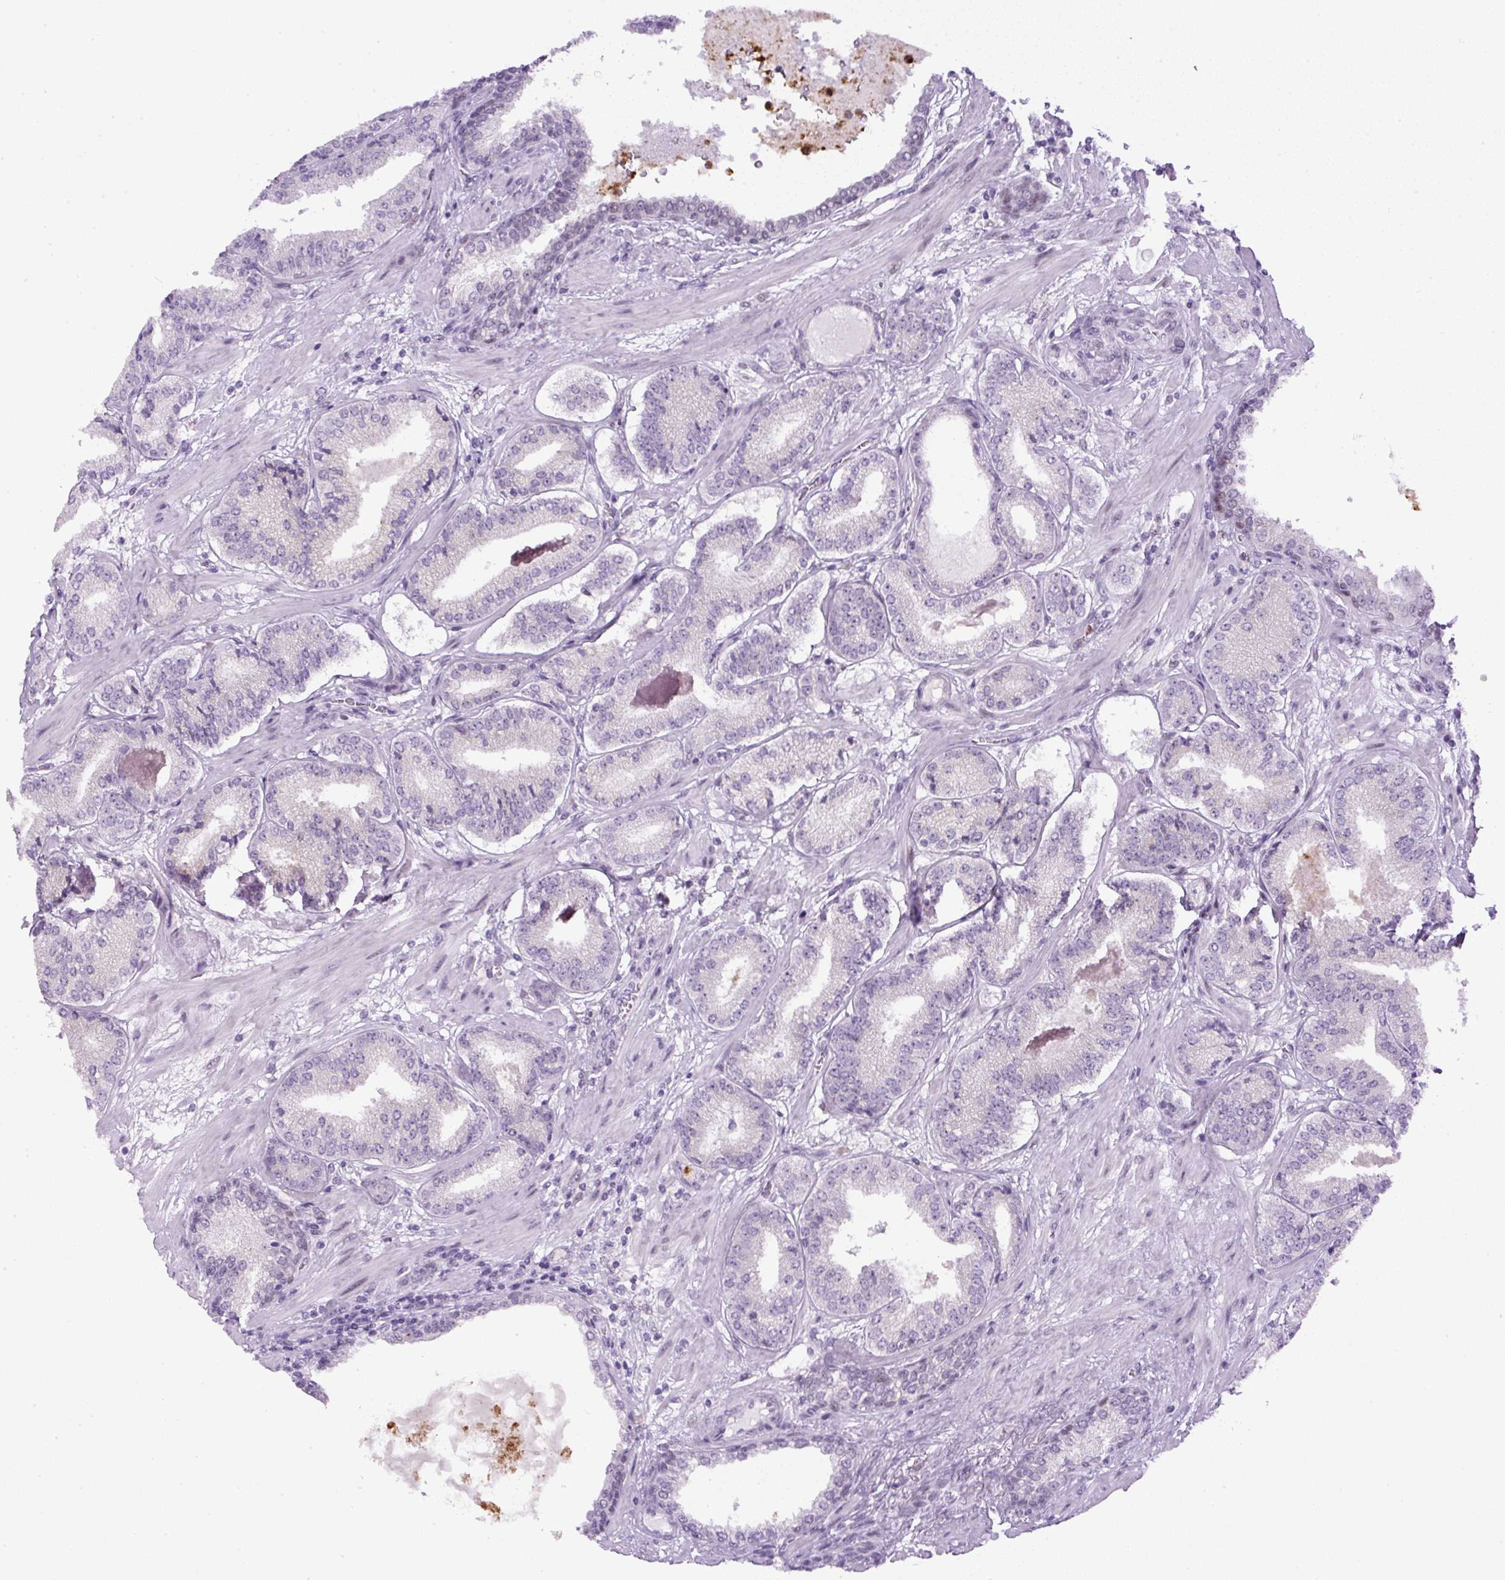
{"staining": {"intensity": "negative", "quantity": "none", "location": "none"}, "tissue": "prostate cancer", "cell_type": "Tumor cells", "image_type": "cancer", "snomed": [{"axis": "morphology", "description": "Adenocarcinoma, High grade"}, {"axis": "topography", "description": "Prostate"}], "caption": "The histopathology image demonstrates no staining of tumor cells in prostate high-grade adenocarcinoma.", "gene": "RHBDD2", "patient": {"sex": "male", "age": 63}}